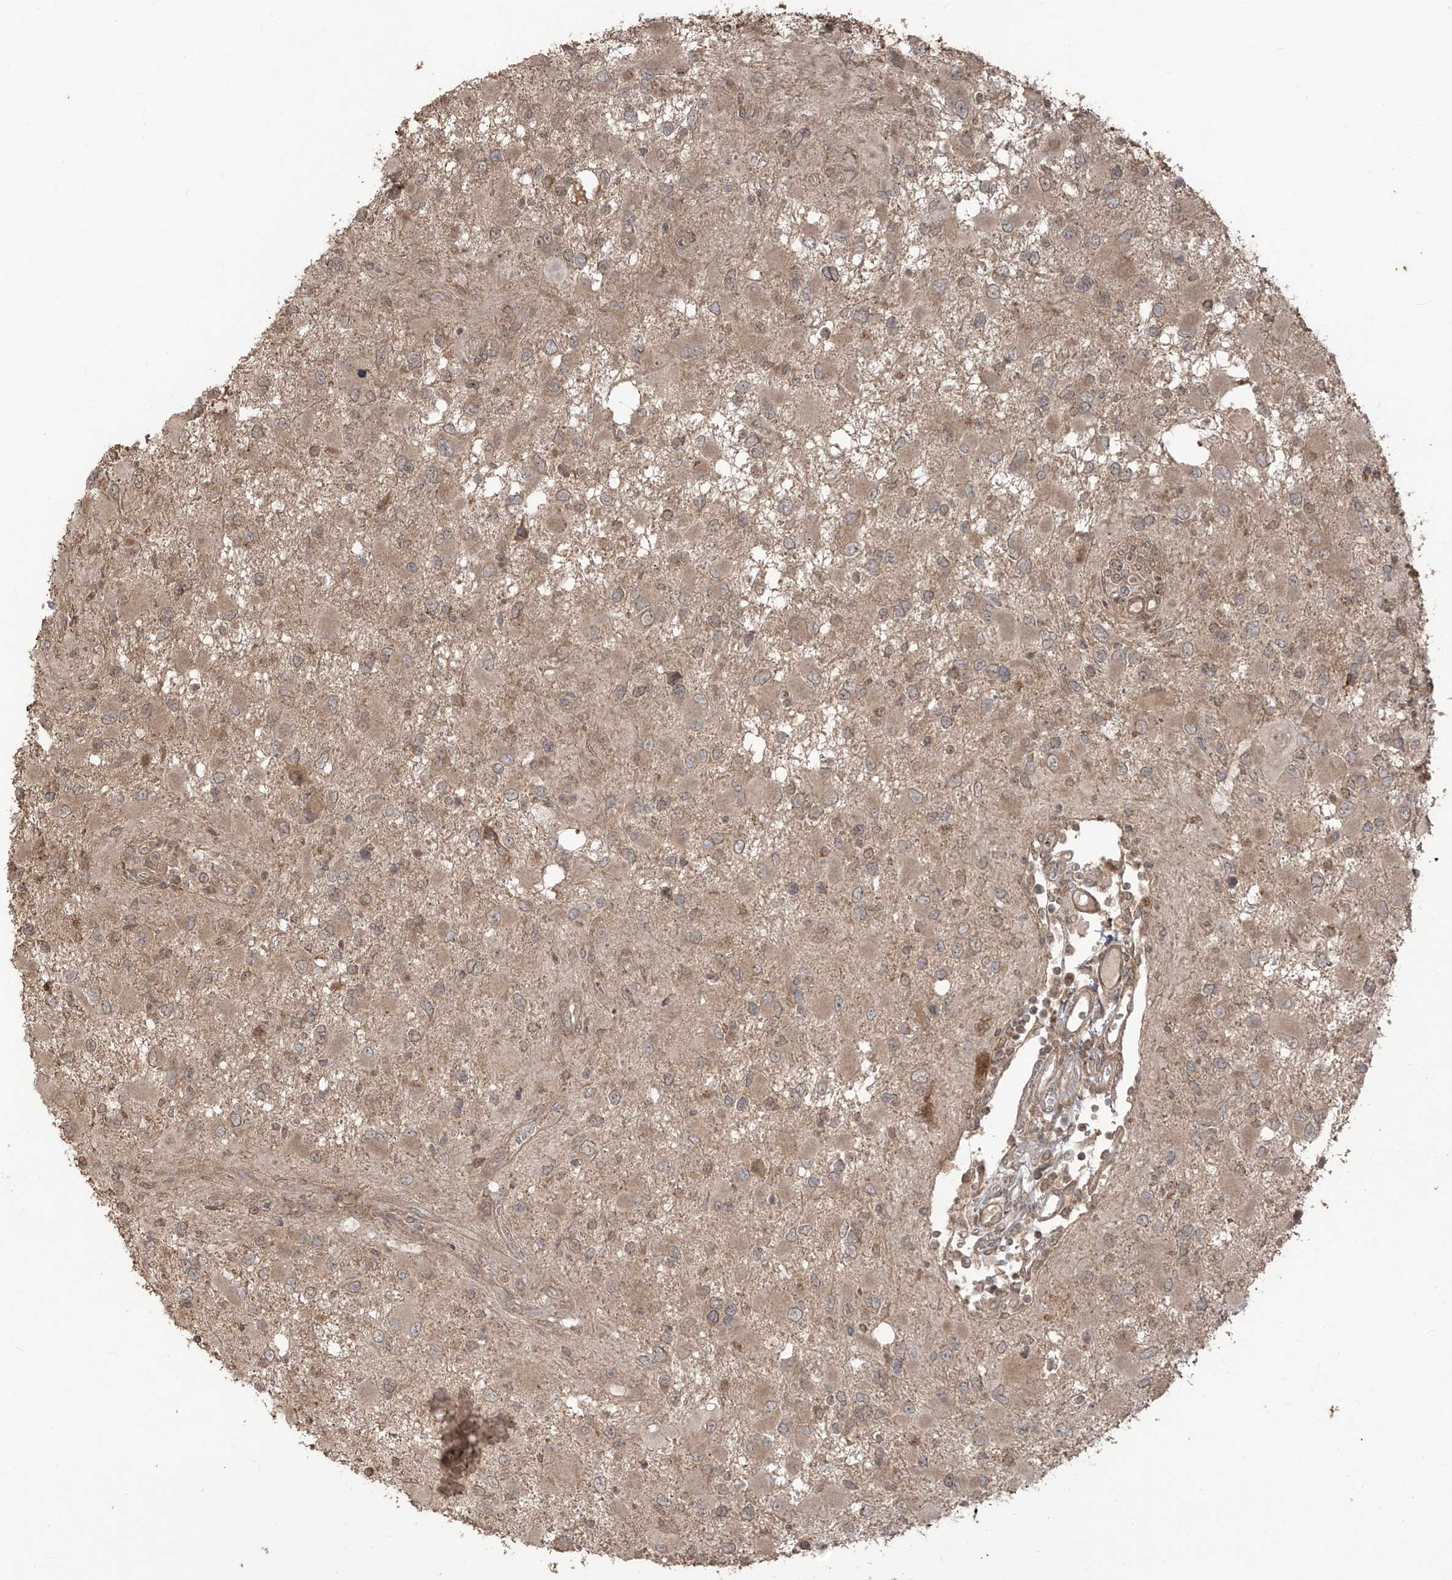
{"staining": {"intensity": "negative", "quantity": "none", "location": "none"}, "tissue": "glioma", "cell_type": "Tumor cells", "image_type": "cancer", "snomed": [{"axis": "morphology", "description": "Glioma, malignant, High grade"}, {"axis": "topography", "description": "Brain"}], "caption": "DAB immunohistochemical staining of glioma reveals no significant staining in tumor cells.", "gene": "CARF", "patient": {"sex": "male", "age": 53}}